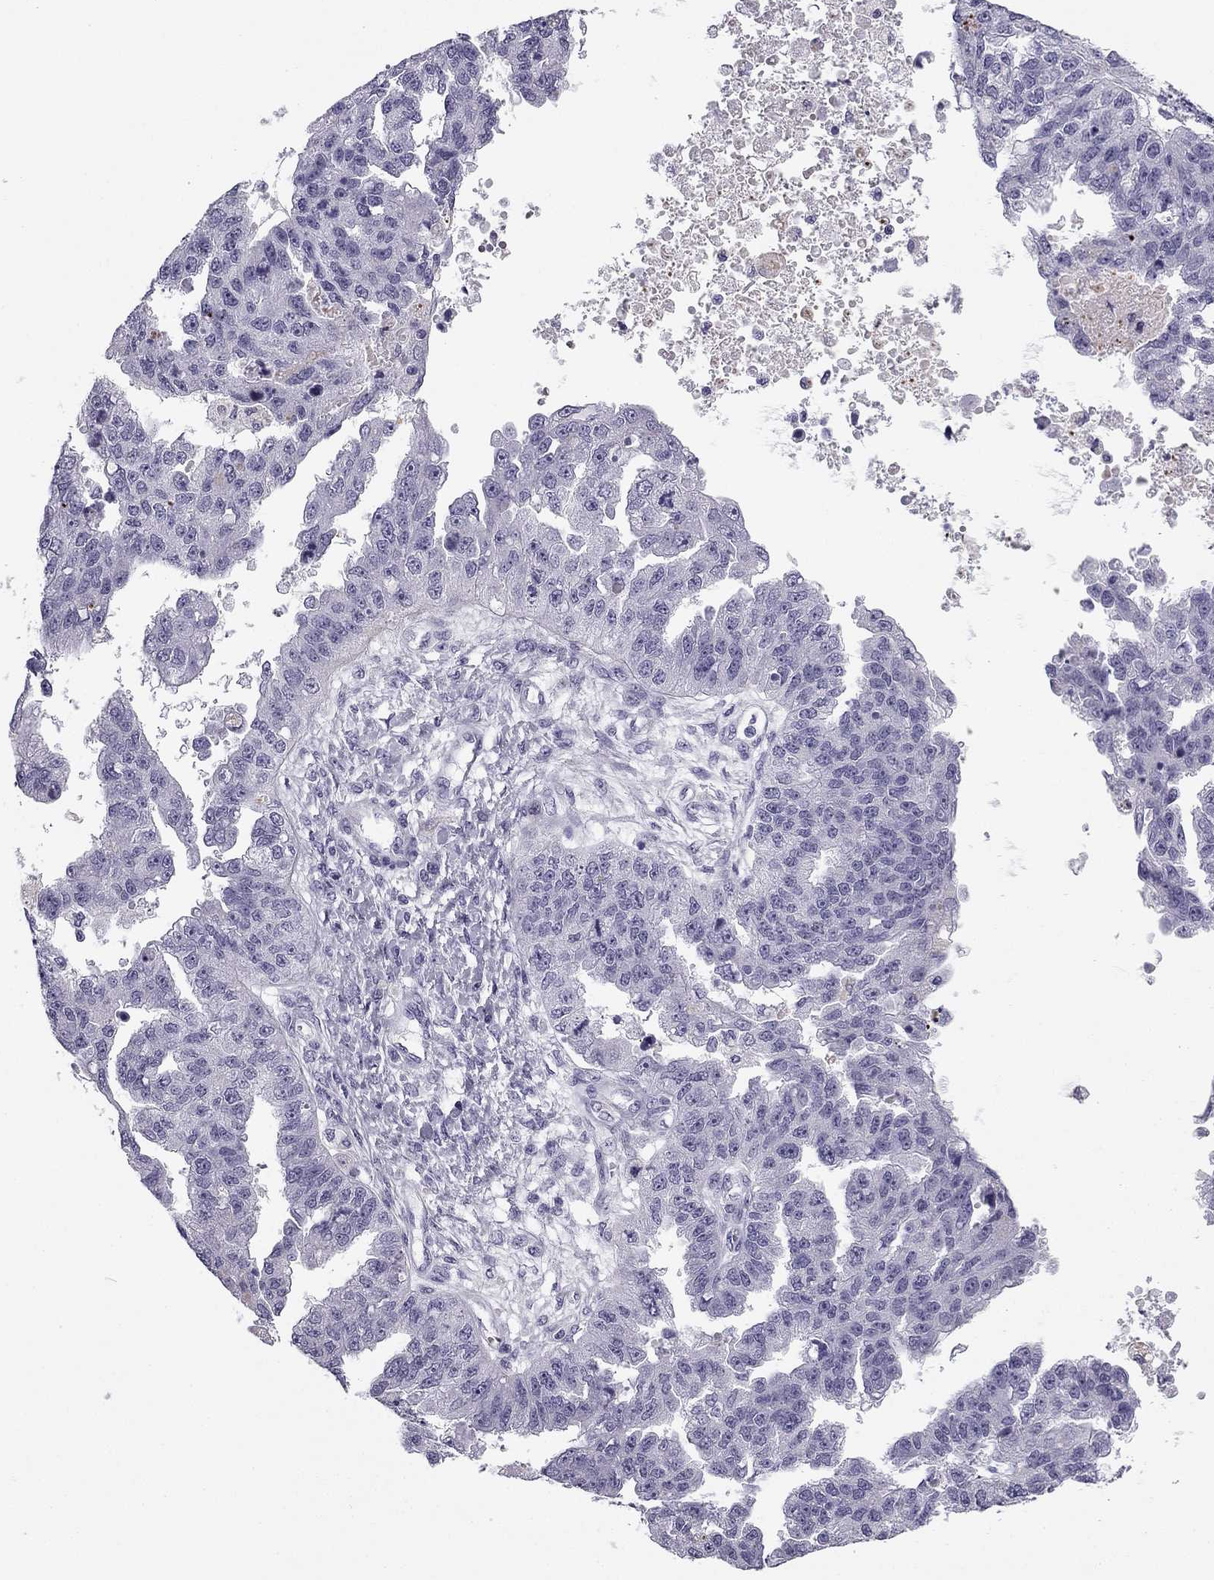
{"staining": {"intensity": "negative", "quantity": "none", "location": "none"}, "tissue": "ovarian cancer", "cell_type": "Tumor cells", "image_type": "cancer", "snomed": [{"axis": "morphology", "description": "Cystadenocarcinoma, serous, NOS"}, {"axis": "topography", "description": "Ovary"}], "caption": "Tumor cells are negative for protein expression in human ovarian serous cystadenocarcinoma. Brightfield microscopy of IHC stained with DAB (brown) and hematoxylin (blue), captured at high magnification.", "gene": "MC5R", "patient": {"sex": "female", "age": 58}}